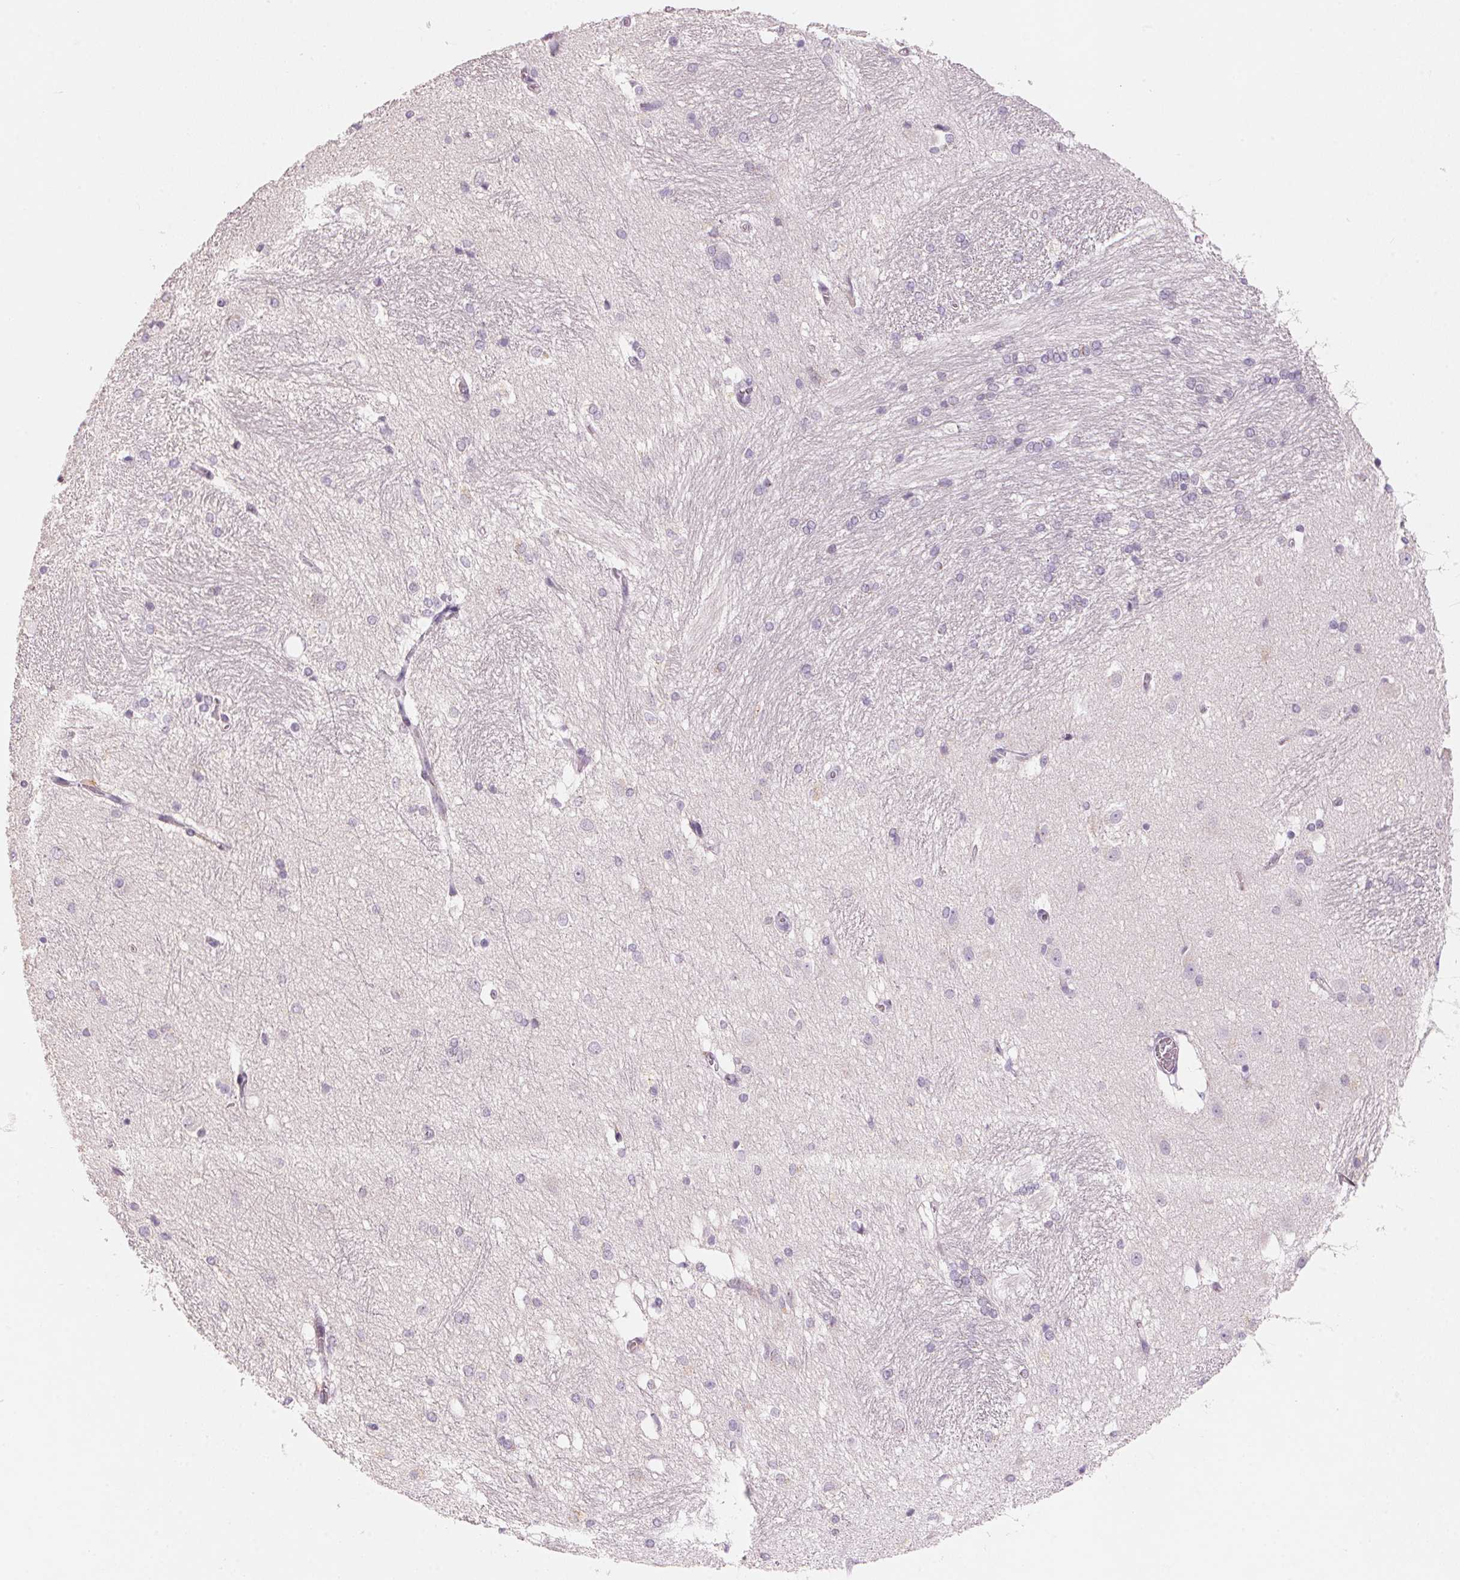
{"staining": {"intensity": "negative", "quantity": "none", "location": "none"}, "tissue": "hippocampus", "cell_type": "Glial cells", "image_type": "normal", "snomed": [{"axis": "morphology", "description": "Normal tissue, NOS"}, {"axis": "topography", "description": "Cerebral cortex"}, {"axis": "topography", "description": "Hippocampus"}], "caption": "This is an immunohistochemistry (IHC) image of normal human hippocampus. There is no positivity in glial cells.", "gene": "DRAM2", "patient": {"sex": "female", "age": 19}}